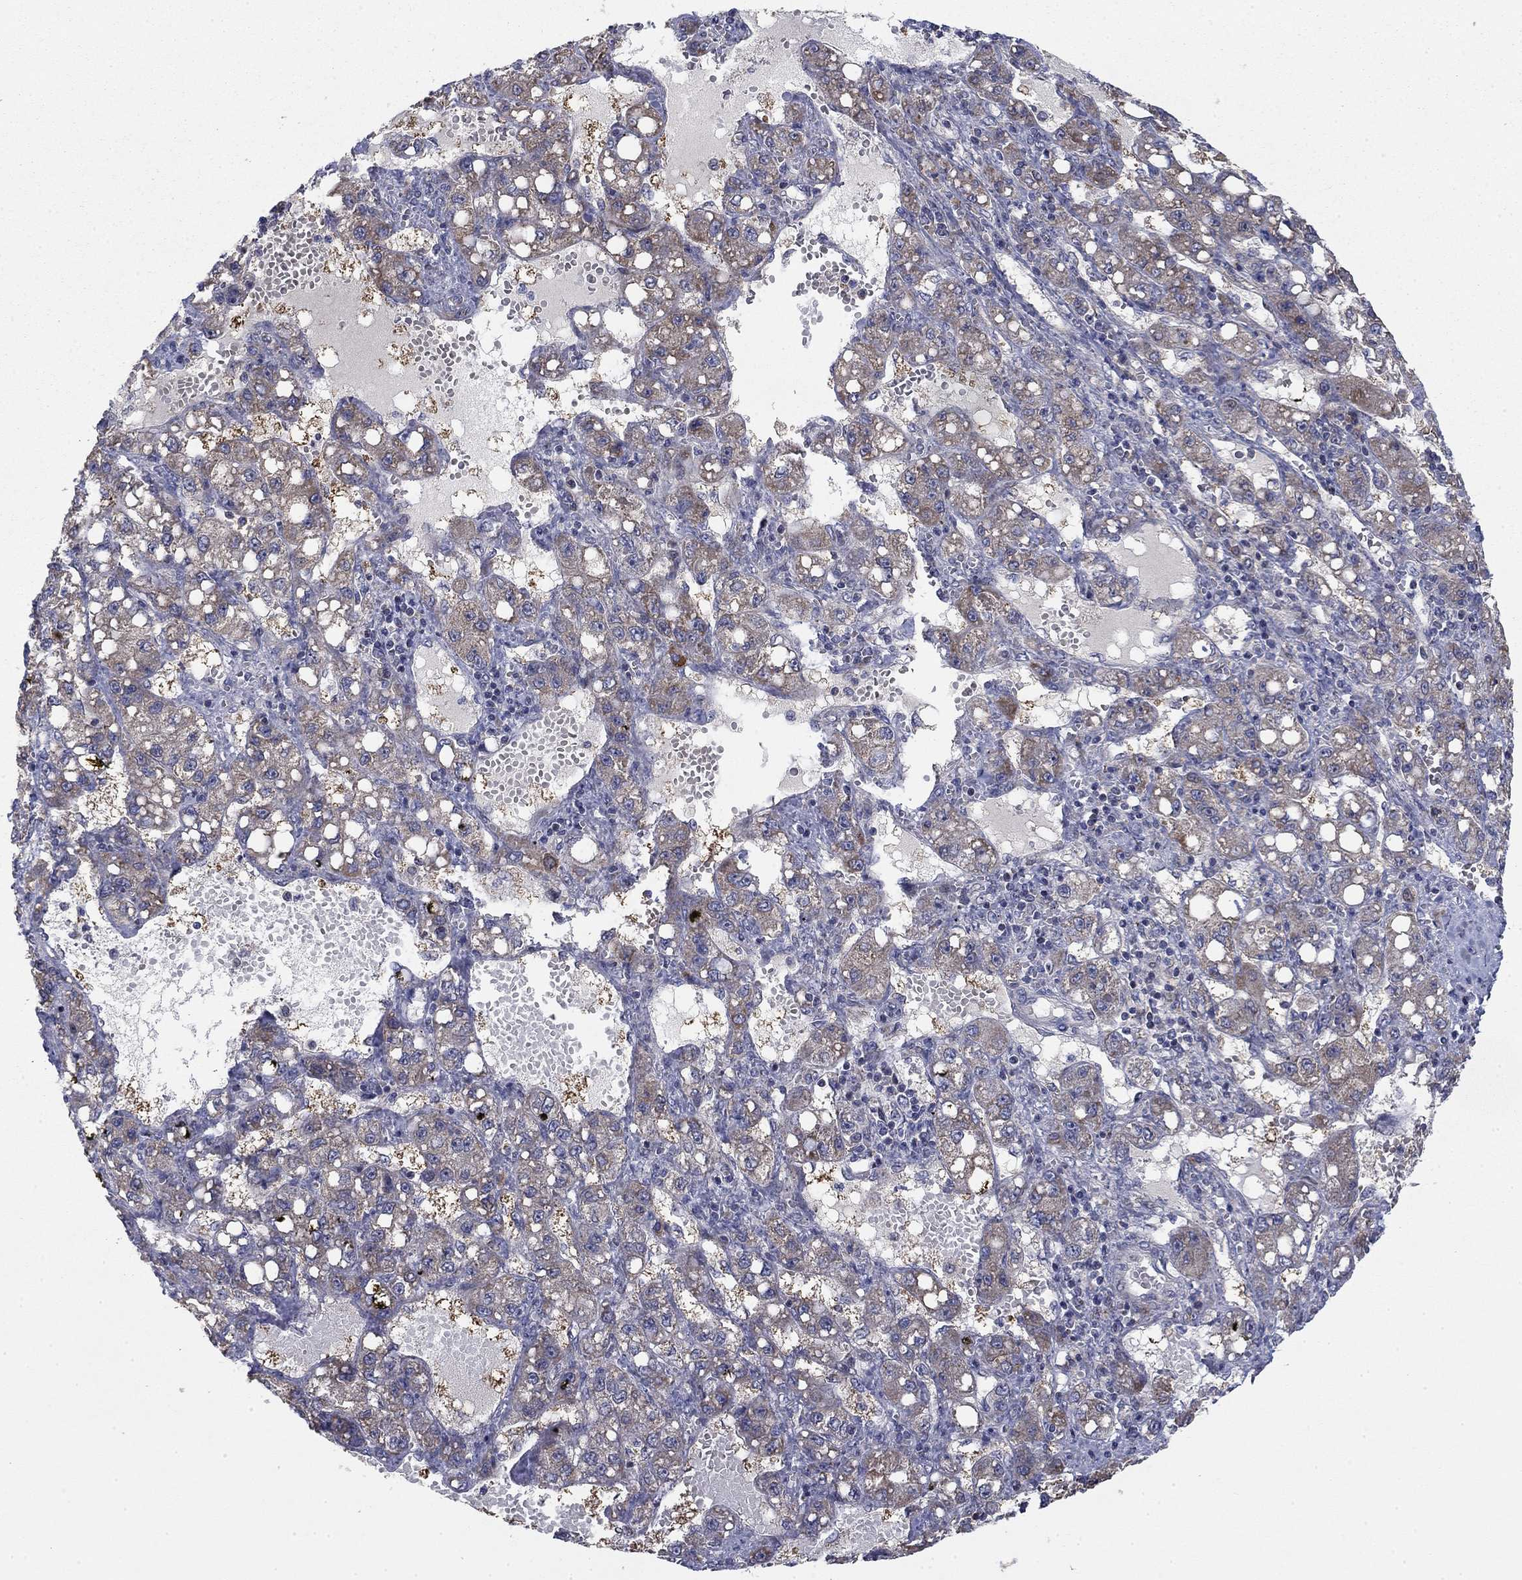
{"staining": {"intensity": "weak", "quantity": "25%-75%", "location": "cytoplasmic/membranous"}, "tissue": "liver cancer", "cell_type": "Tumor cells", "image_type": "cancer", "snomed": [{"axis": "morphology", "description": "Carcinoma, Hepatocellular, NOS"}, {"axis": "topography", "description": "Liver"}], "caption": "Approximately 25%-75% of tumor cells in human liver cancer (hepatocellular carcinoma) display weak cytoplasmic/membranous protein positivity as visualized by brown immunohistochemical staining.", "gene": "MMAA", "patient": {"sex": "female", "age": 65}}